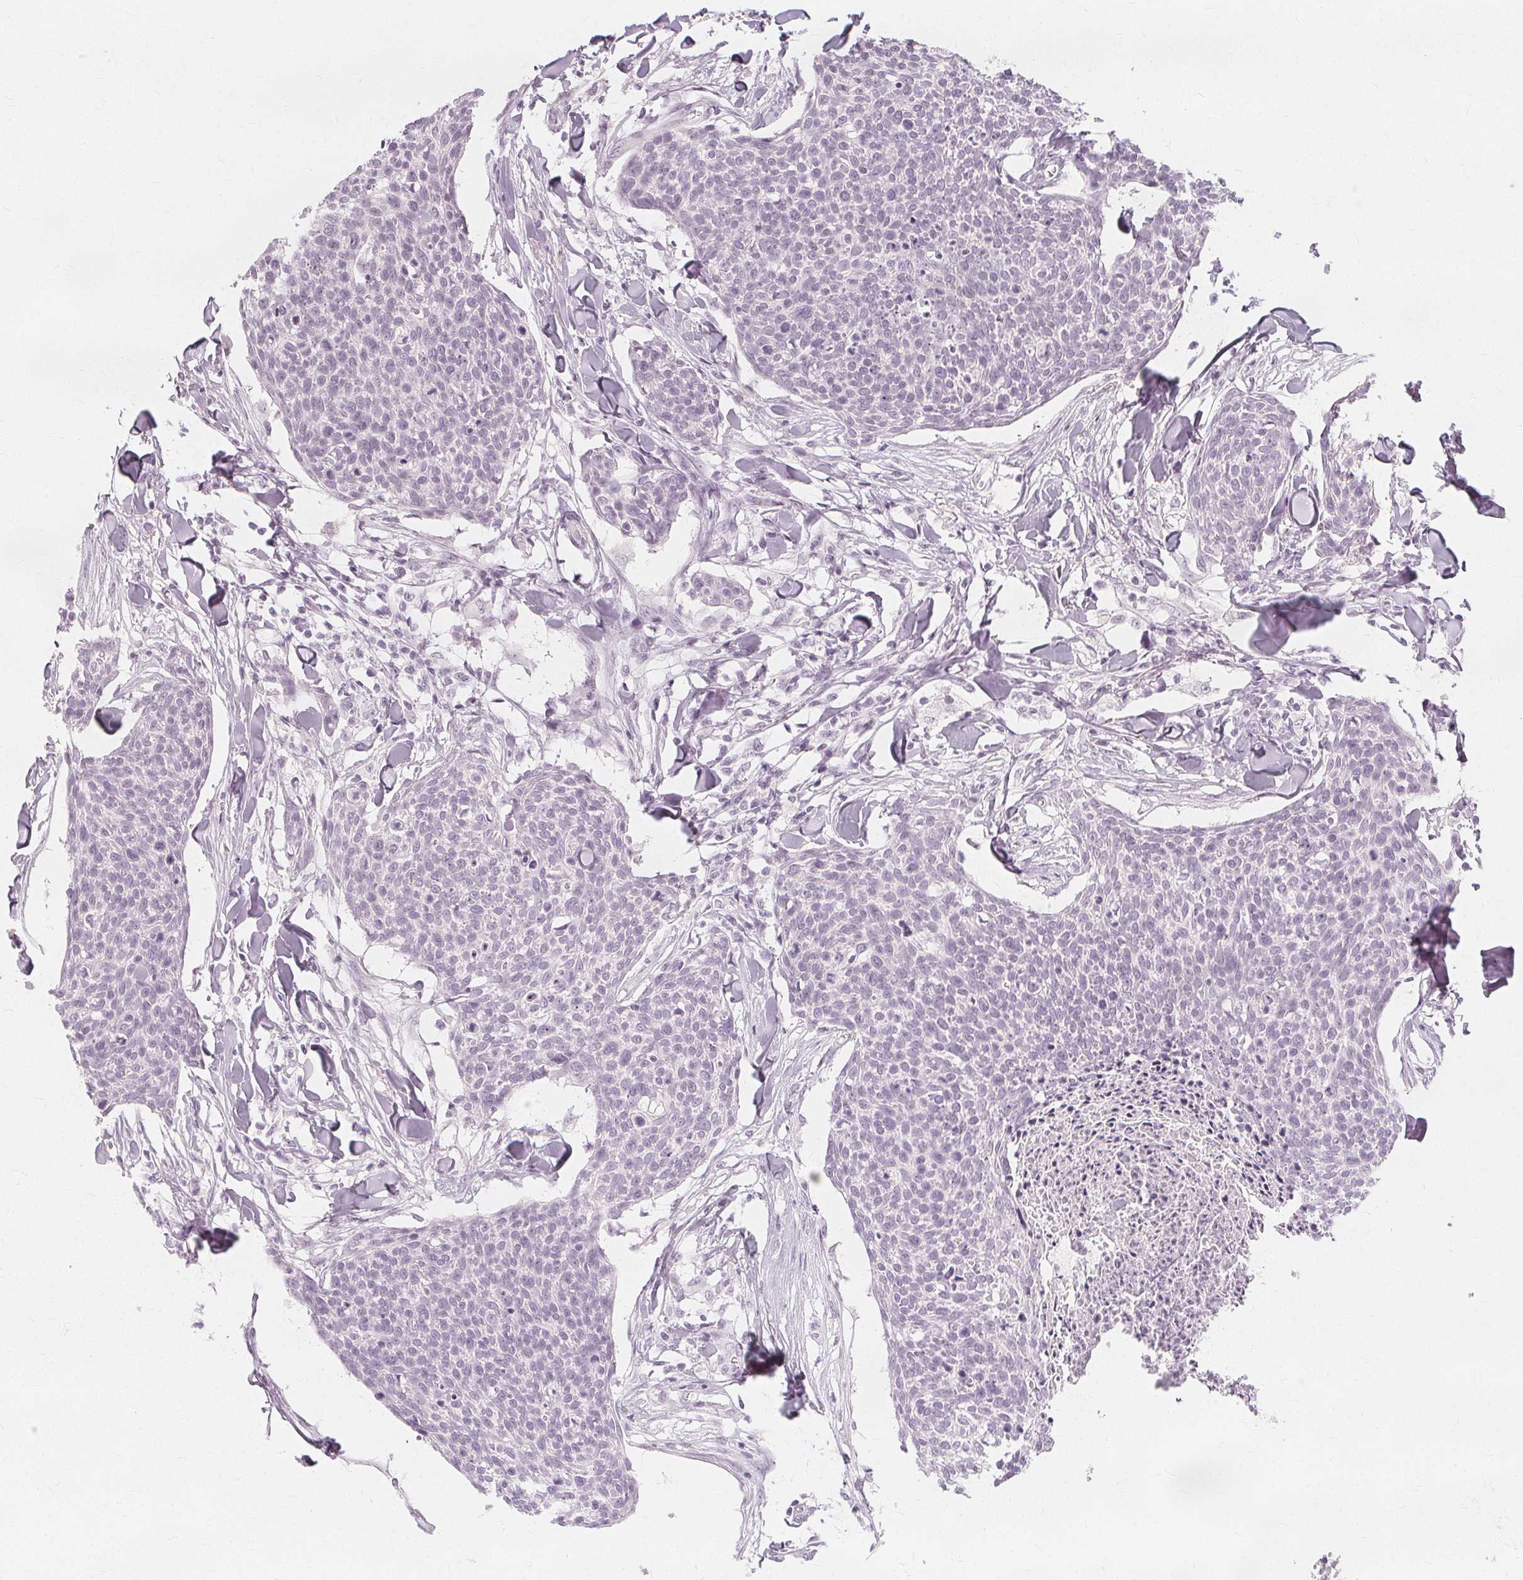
{"staining": {"intensity": "negative", "quantity": "none", "location": "none"}, "tissue": "skin cancer", "cell_type": "Tumor cells", "image_type": "cancer", "snomed": [{"axis": "morphology", "description": "Squamous cell carcinoma, NOS"}, {"axis": "topography", "description": "Skin"}, {"axis": "topography", "description": "Vulva"}], "caption": "Skin cancer was stained to show a protein in brown. There is no significant staining in tumor cells.", "gene": "NXPE1", "patient": {"sex": "female", "age": 75}}